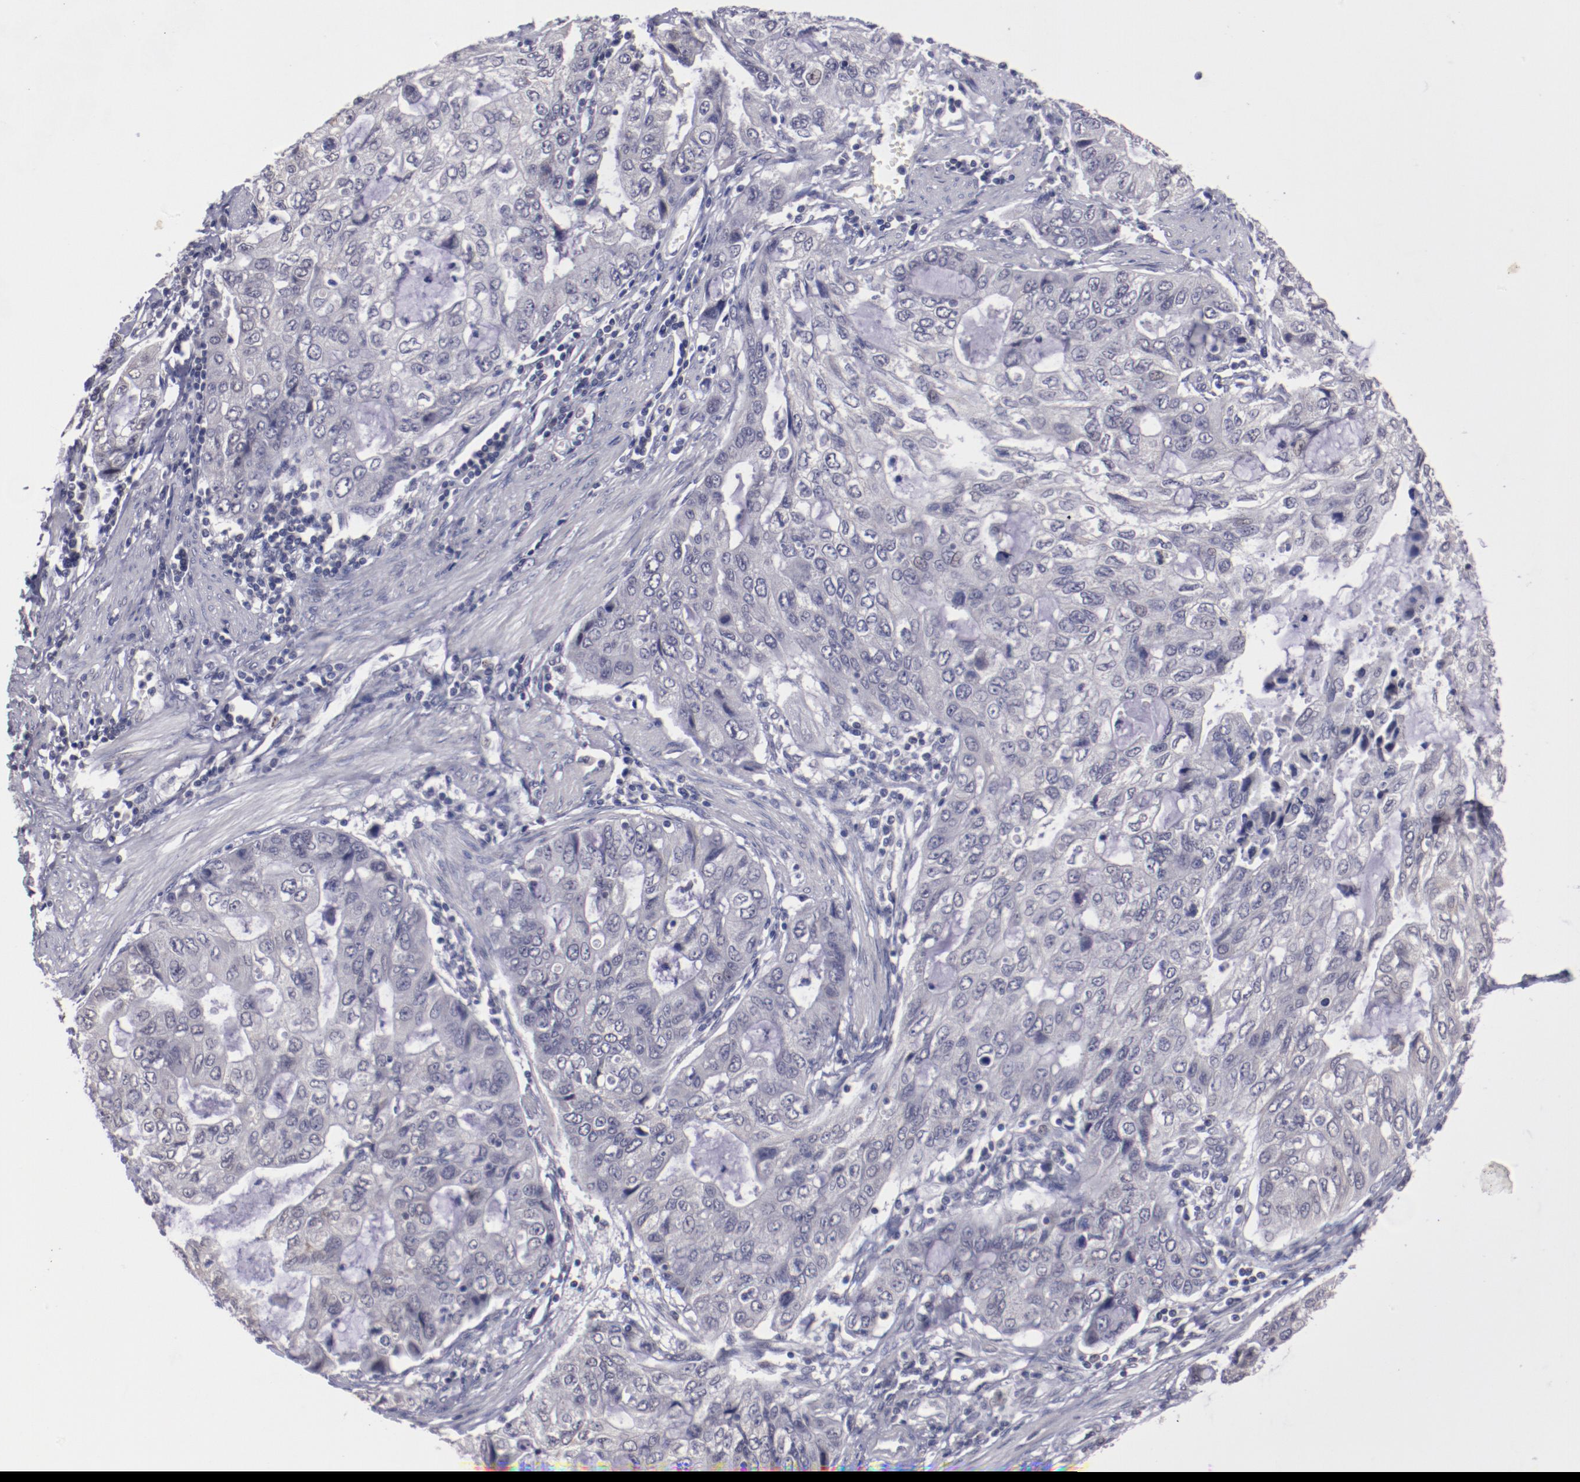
{"staining": {"intensity": "negative", "quantity": "none", "location": "none"}, "tissue": "stomach cancer", "cell_type": "Tumor cells", "image_type": "cancer", "snomed": [{"axis": "morphology", "description": "Adenocarcinoma, NOS"}, {"axis": "topography", "description": "Stomach, upper"}], "caption": "An immunohistochemistry (IHC) micrograph of adenocarcinoma (stomach) is shown. There is no staining in tumor cells of adenocarcinoma (stomach).", "gene": "NRXN3", "patient": {"sex": "female", "age": 52}}